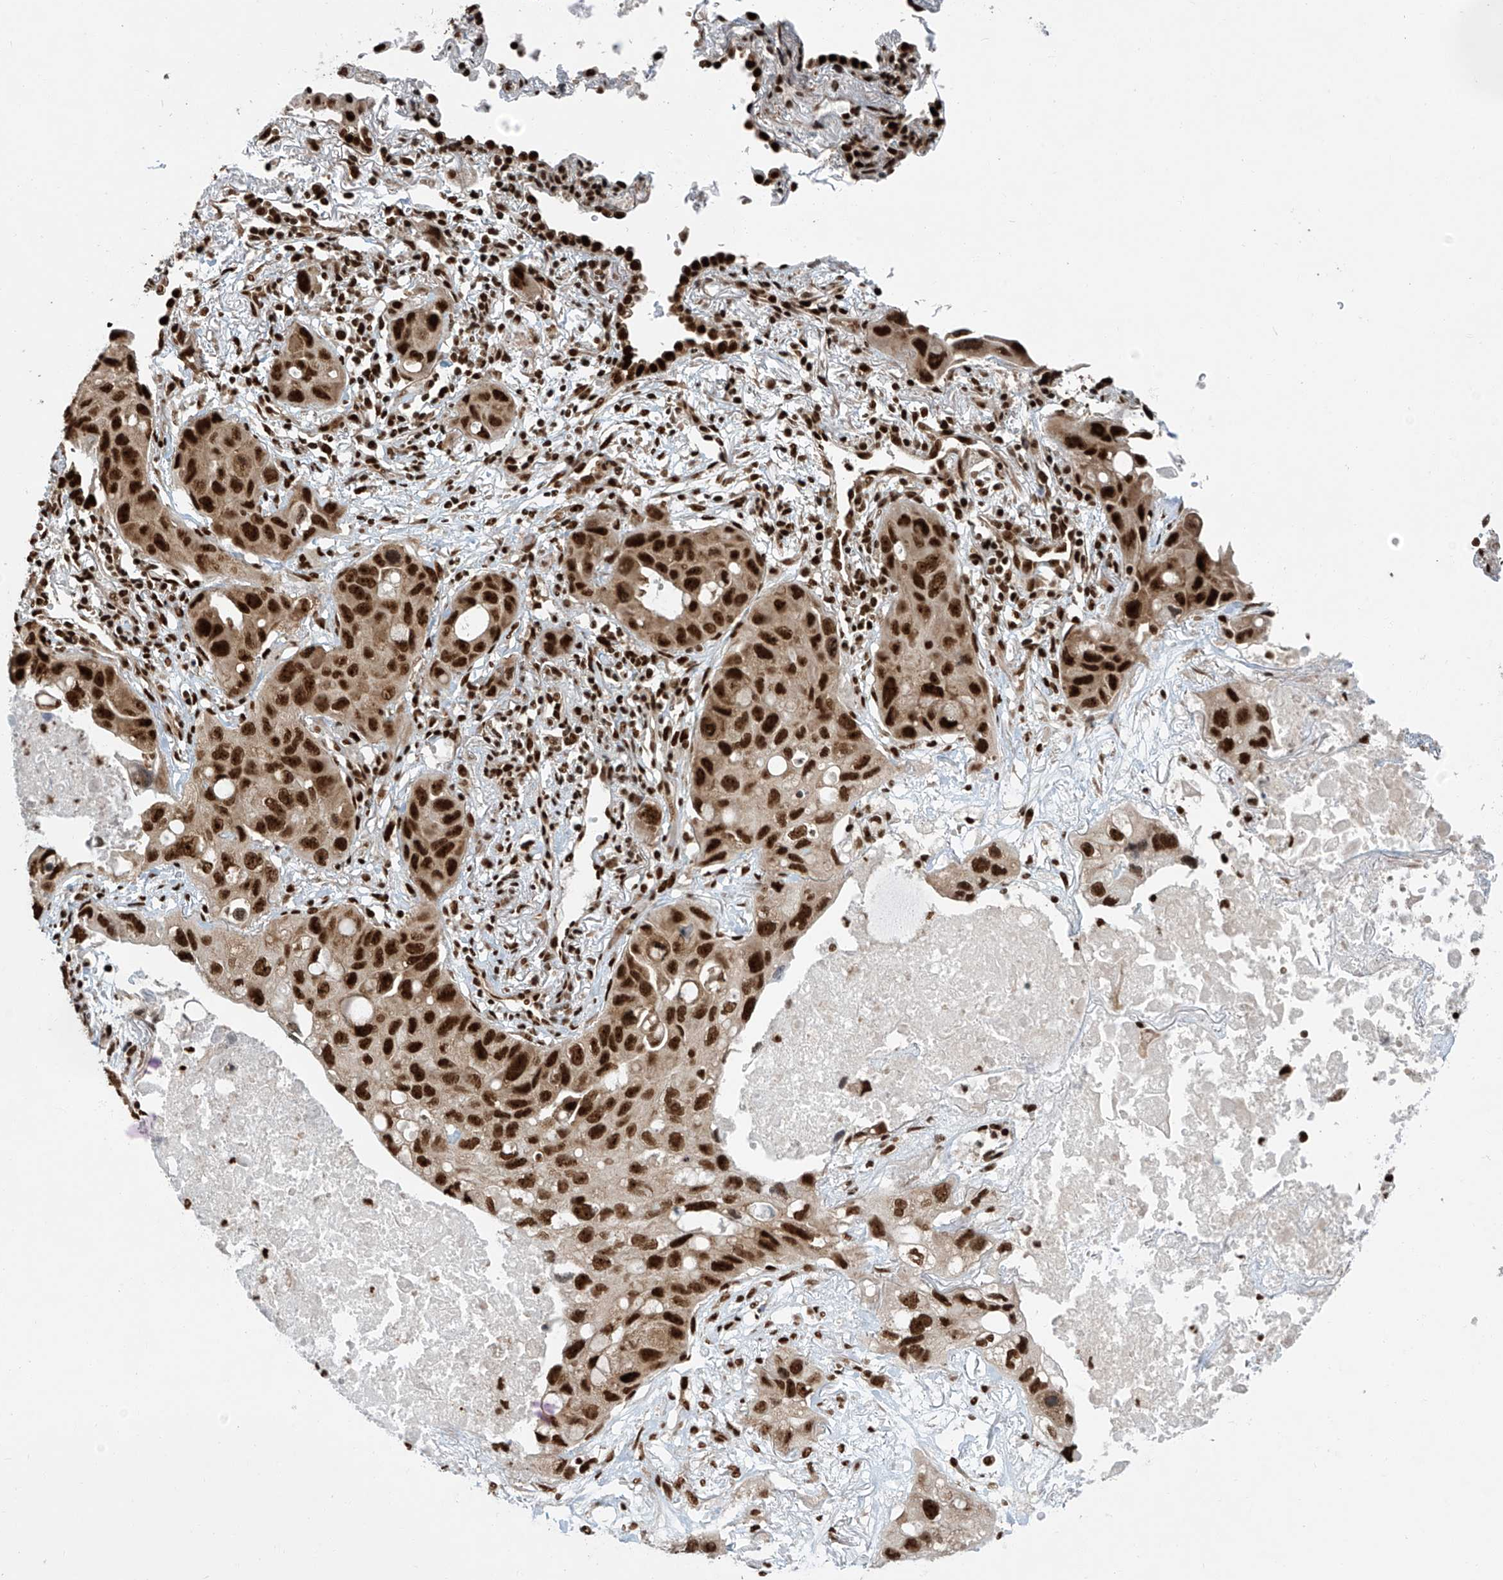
{"staining": {"intensity": "strong", "quantity": ">75%", "location": "nuclear"}, "tissue": "lung cancer", "cell_type": "Tumor cells", "image_type": "cancer", "snomed": [{"axis": "morphology", "description": "Squamous cell carcinoma, NOS"}, {"axis": "topography", "description": "Lung"}], "caption": "Human lung cancer stained with a protein marker exhibits strong staining in tumor cells.", "gene": "FAM193B", "patient": {"sex": "female", "age": 73}}